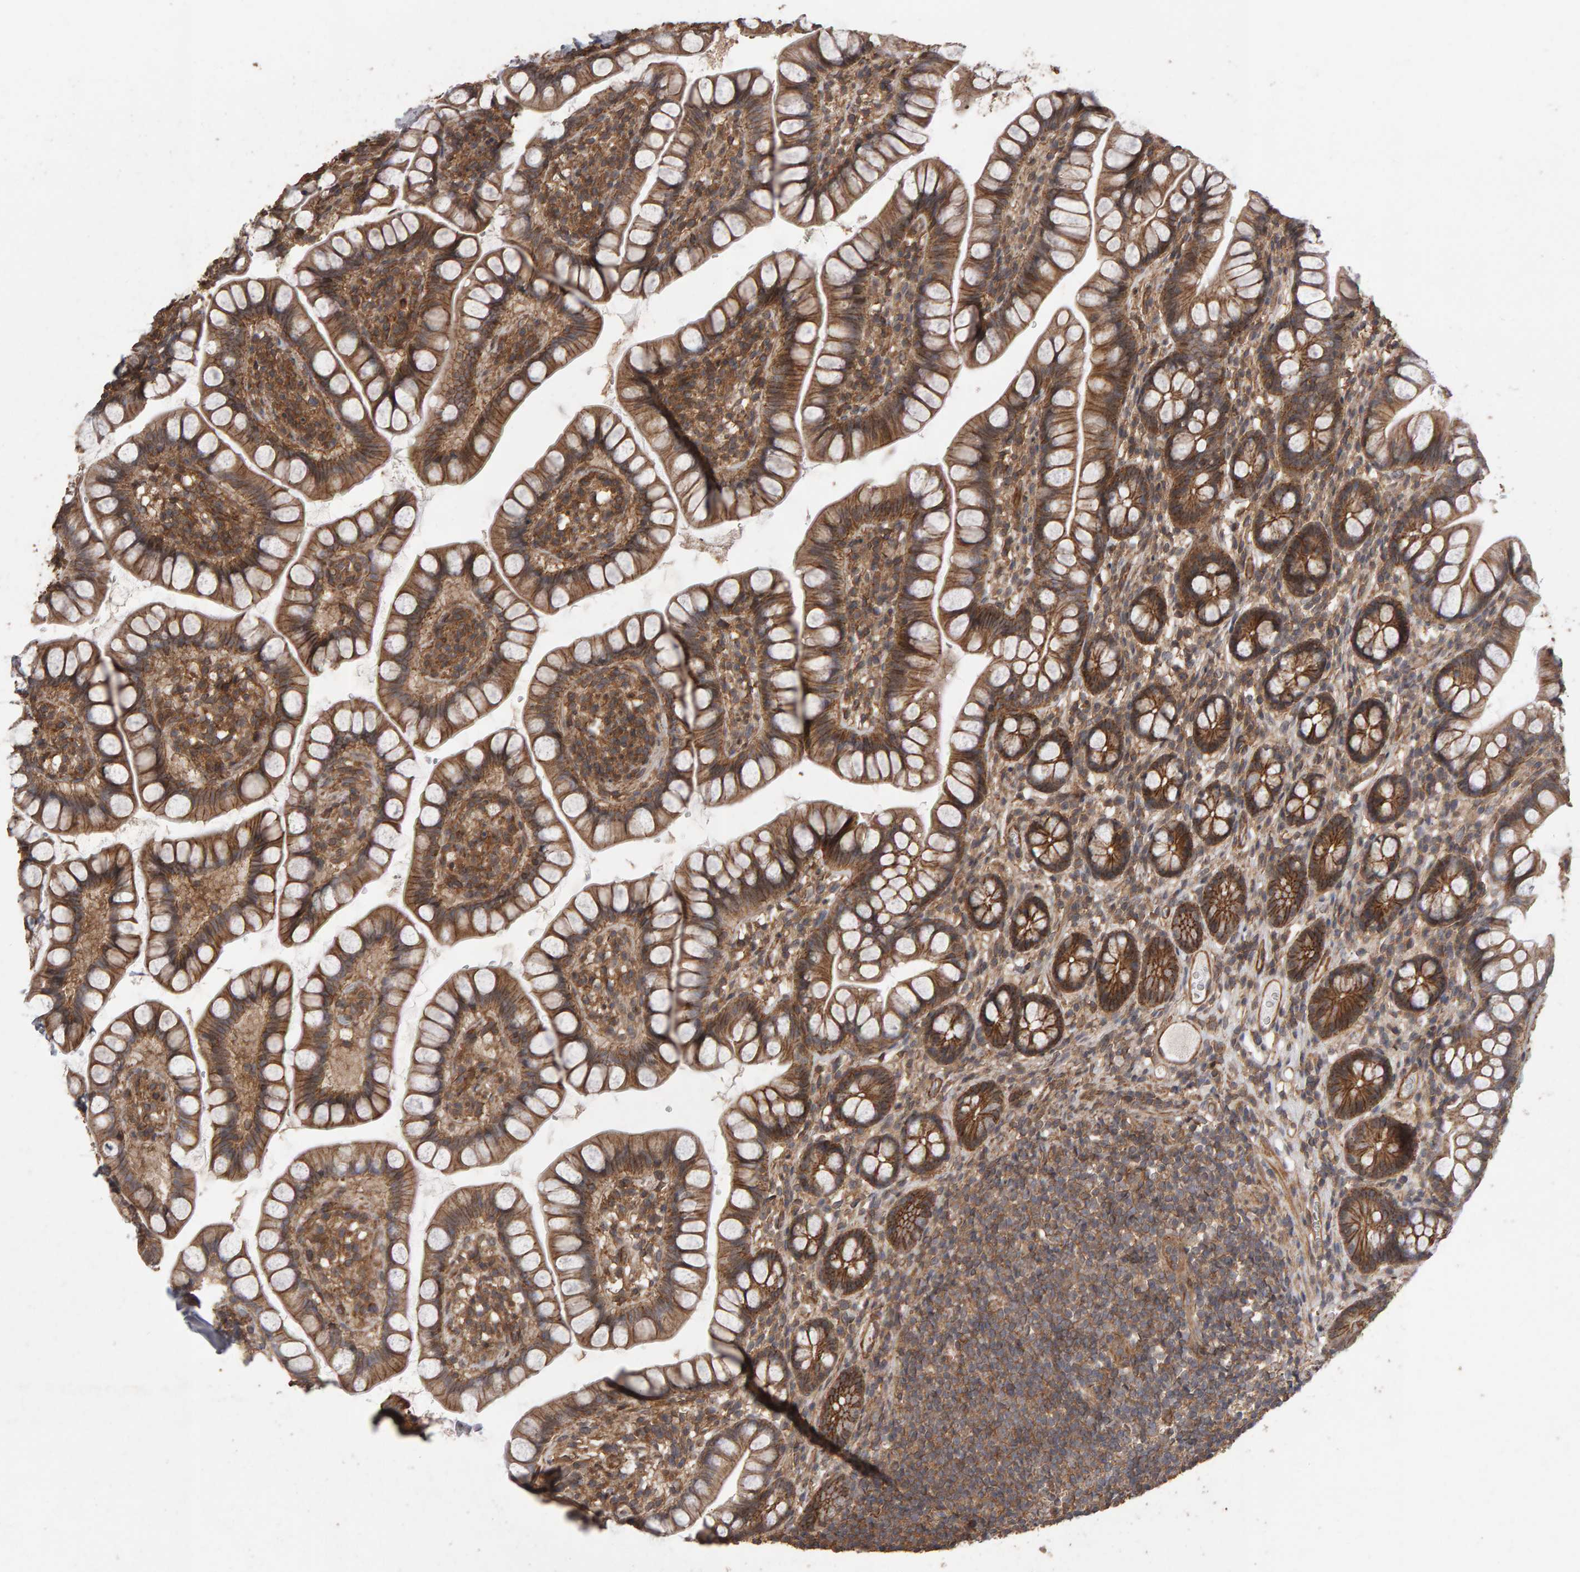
{"staining": {"intensity": "moderate", "quantity": ">75%", "location": "cytoplasmic/membranous"}, "tissue": "small intestine", "cell_type": "Glandular cells", "image_type": "normal", "snomed": [{"axis": "morphology", "description": "Normal tissue, NOS"}, {"axis": "topography", "description": "Small intestine"}], "caption": "Small intestine stained with a brown dye exhibits moderate cytoplasmic/membranous positive positivity in approximately >75% of glandular cells.", "gene": "SCRIB", "patient": {"sex": "female", "age": 84}}